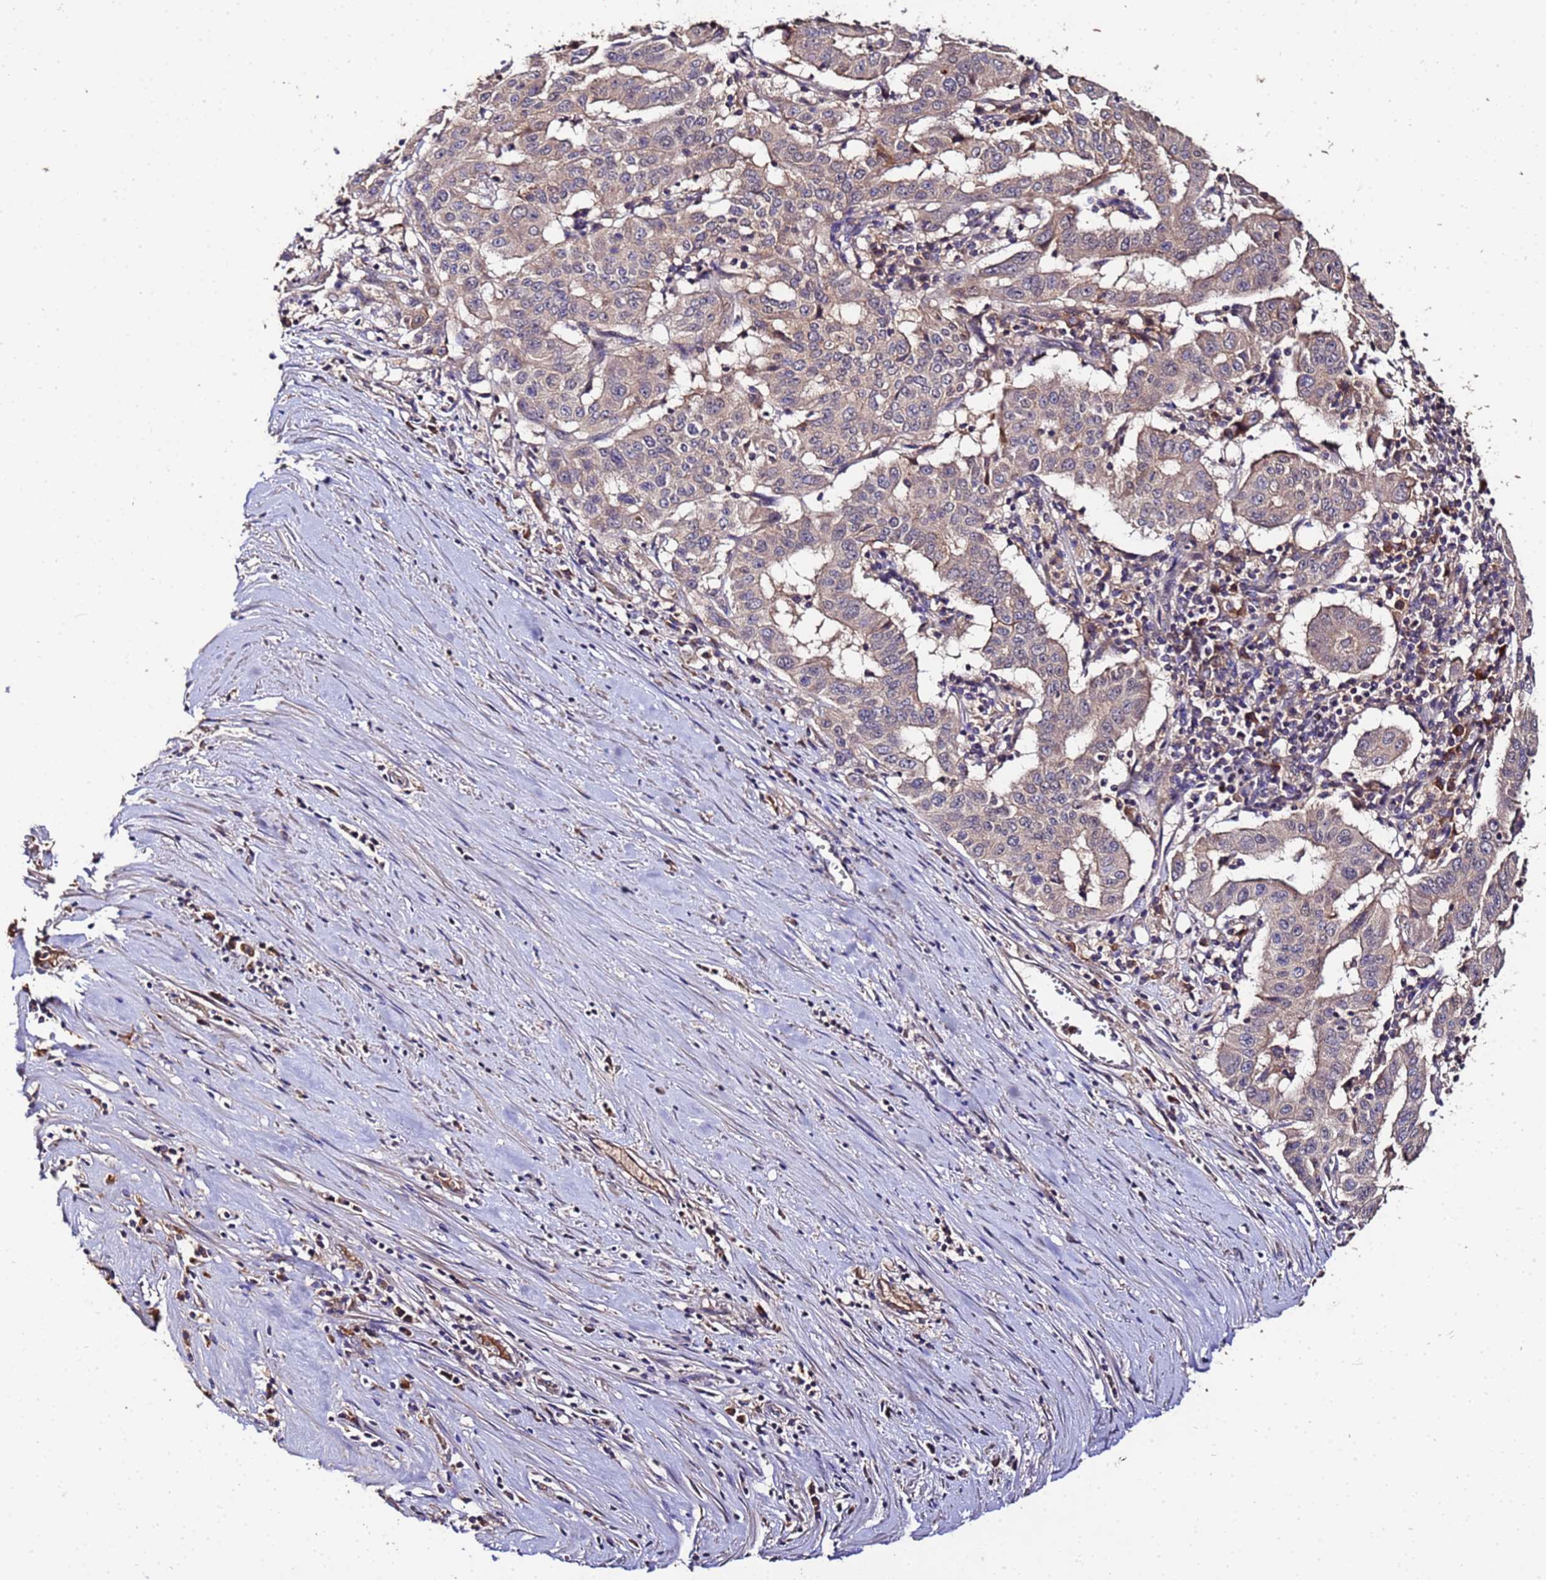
{"staining": {"intensity": "negative", "quantity": "none", "location": "none"}, "tissue": "pancreatic cancer", "cell_type": "Tumor cells", "image_type": "cancer", "snomed": [{"axis": "morphology", "description": "Adenocarcinoma, NOS"}, {"axis": "topography", "description": "Pancreas"}], "caption": "Protein analysis of pancreatic cancer (adenocarcinoma) demonstrates no significant positivity in tumor cells.", "gene": "MTERF1", "patient": {"sex": "male", "age": 63}}